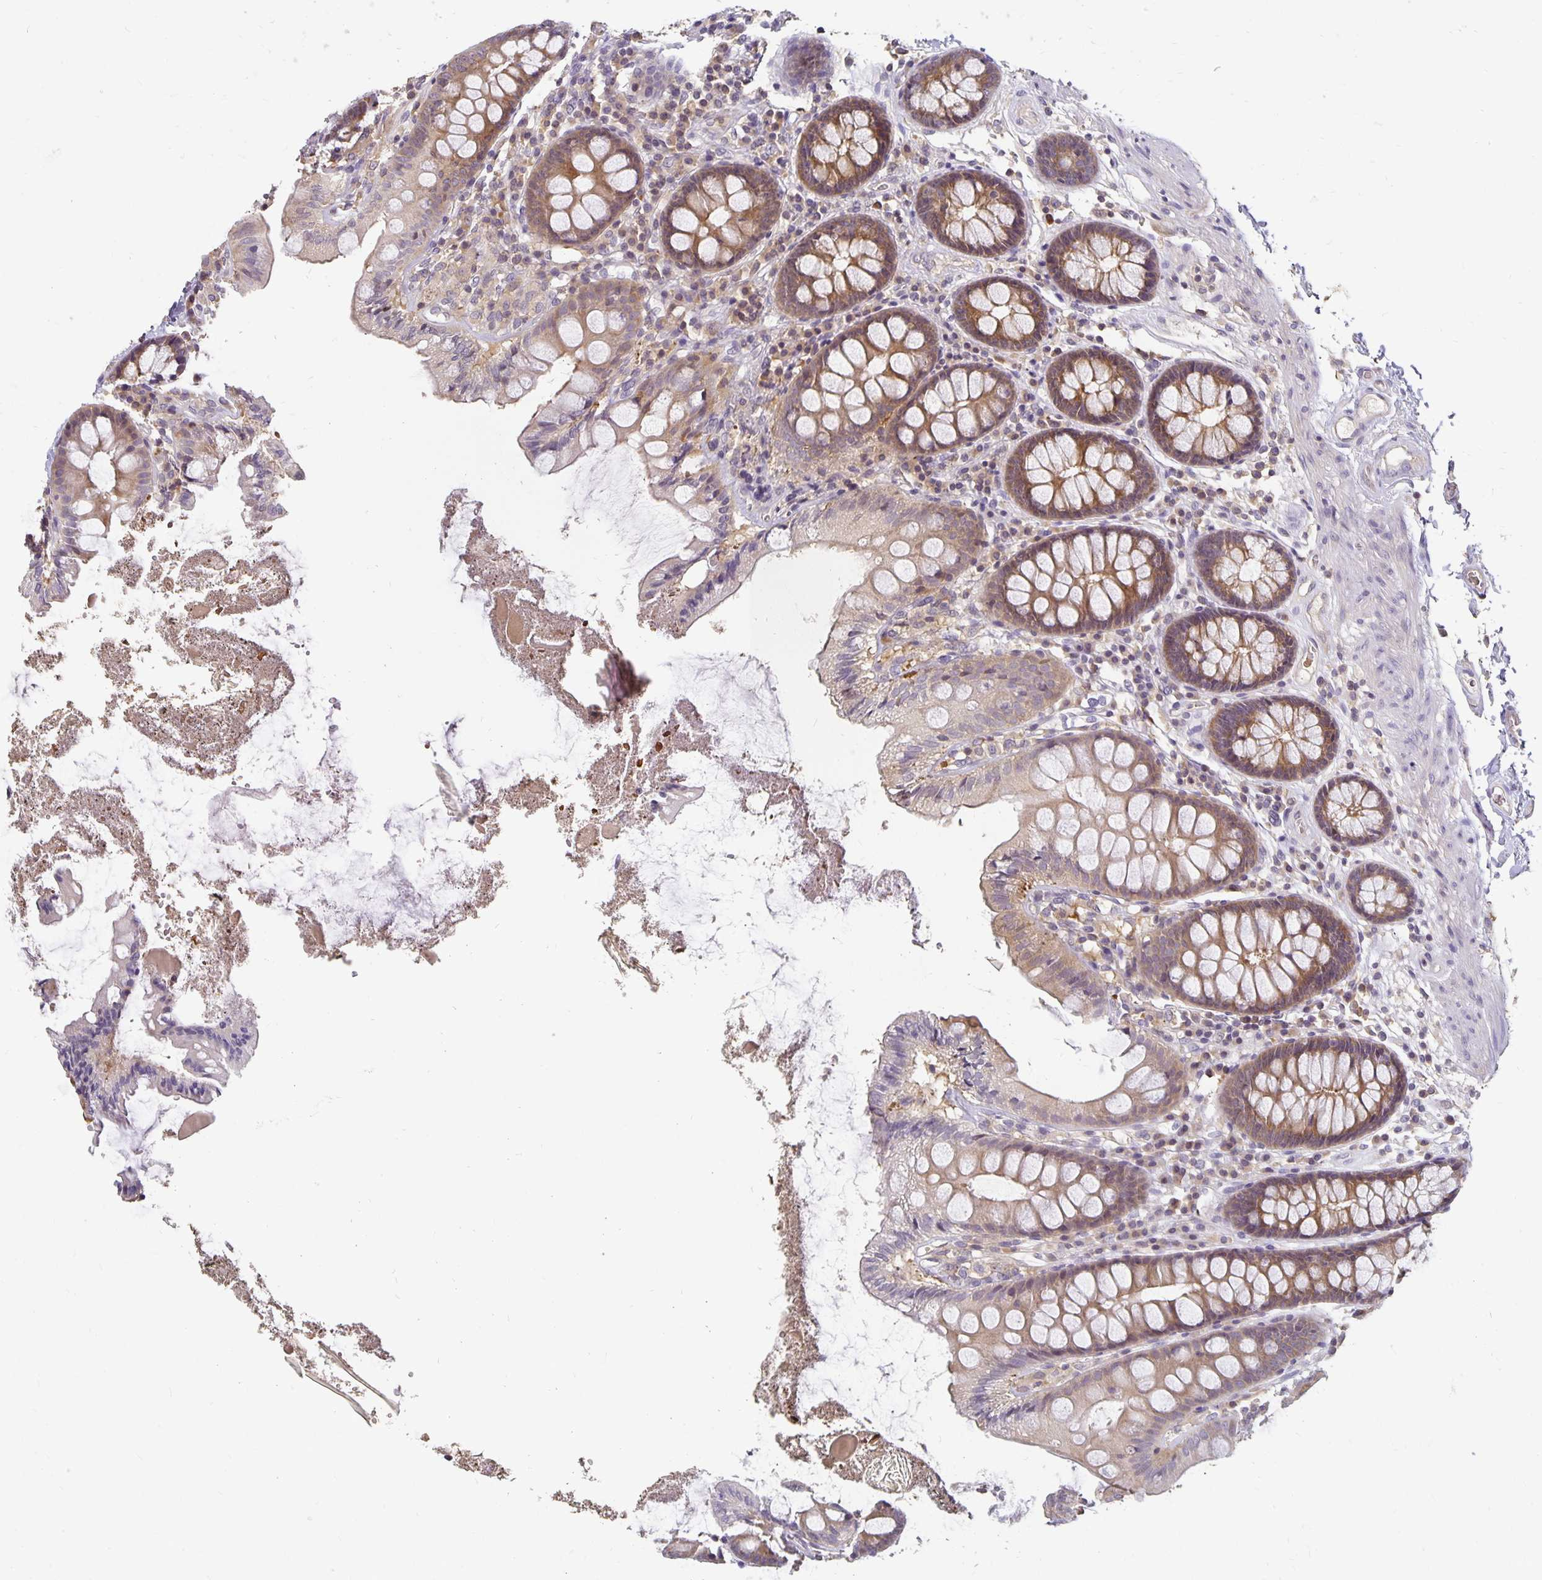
{"staining": {"intensity": "negative", "quantity": "none", "location": "none"}, "tissue": "colon", "cell_type": "Endothelial cells", "image_type": "normal", "snomed": [{"axis": "morphology", "description": "Normal tissue, NOS"}, {"axis": "topography", "description": "Colon"}], "caption": "DAB (3,3'-diaminobenzidine) immunohistochemical staining of benign colon displays no significant positivity in endothelial cells.", "gene": "CST6", "patient": {"sex": "male", "age": 84}}